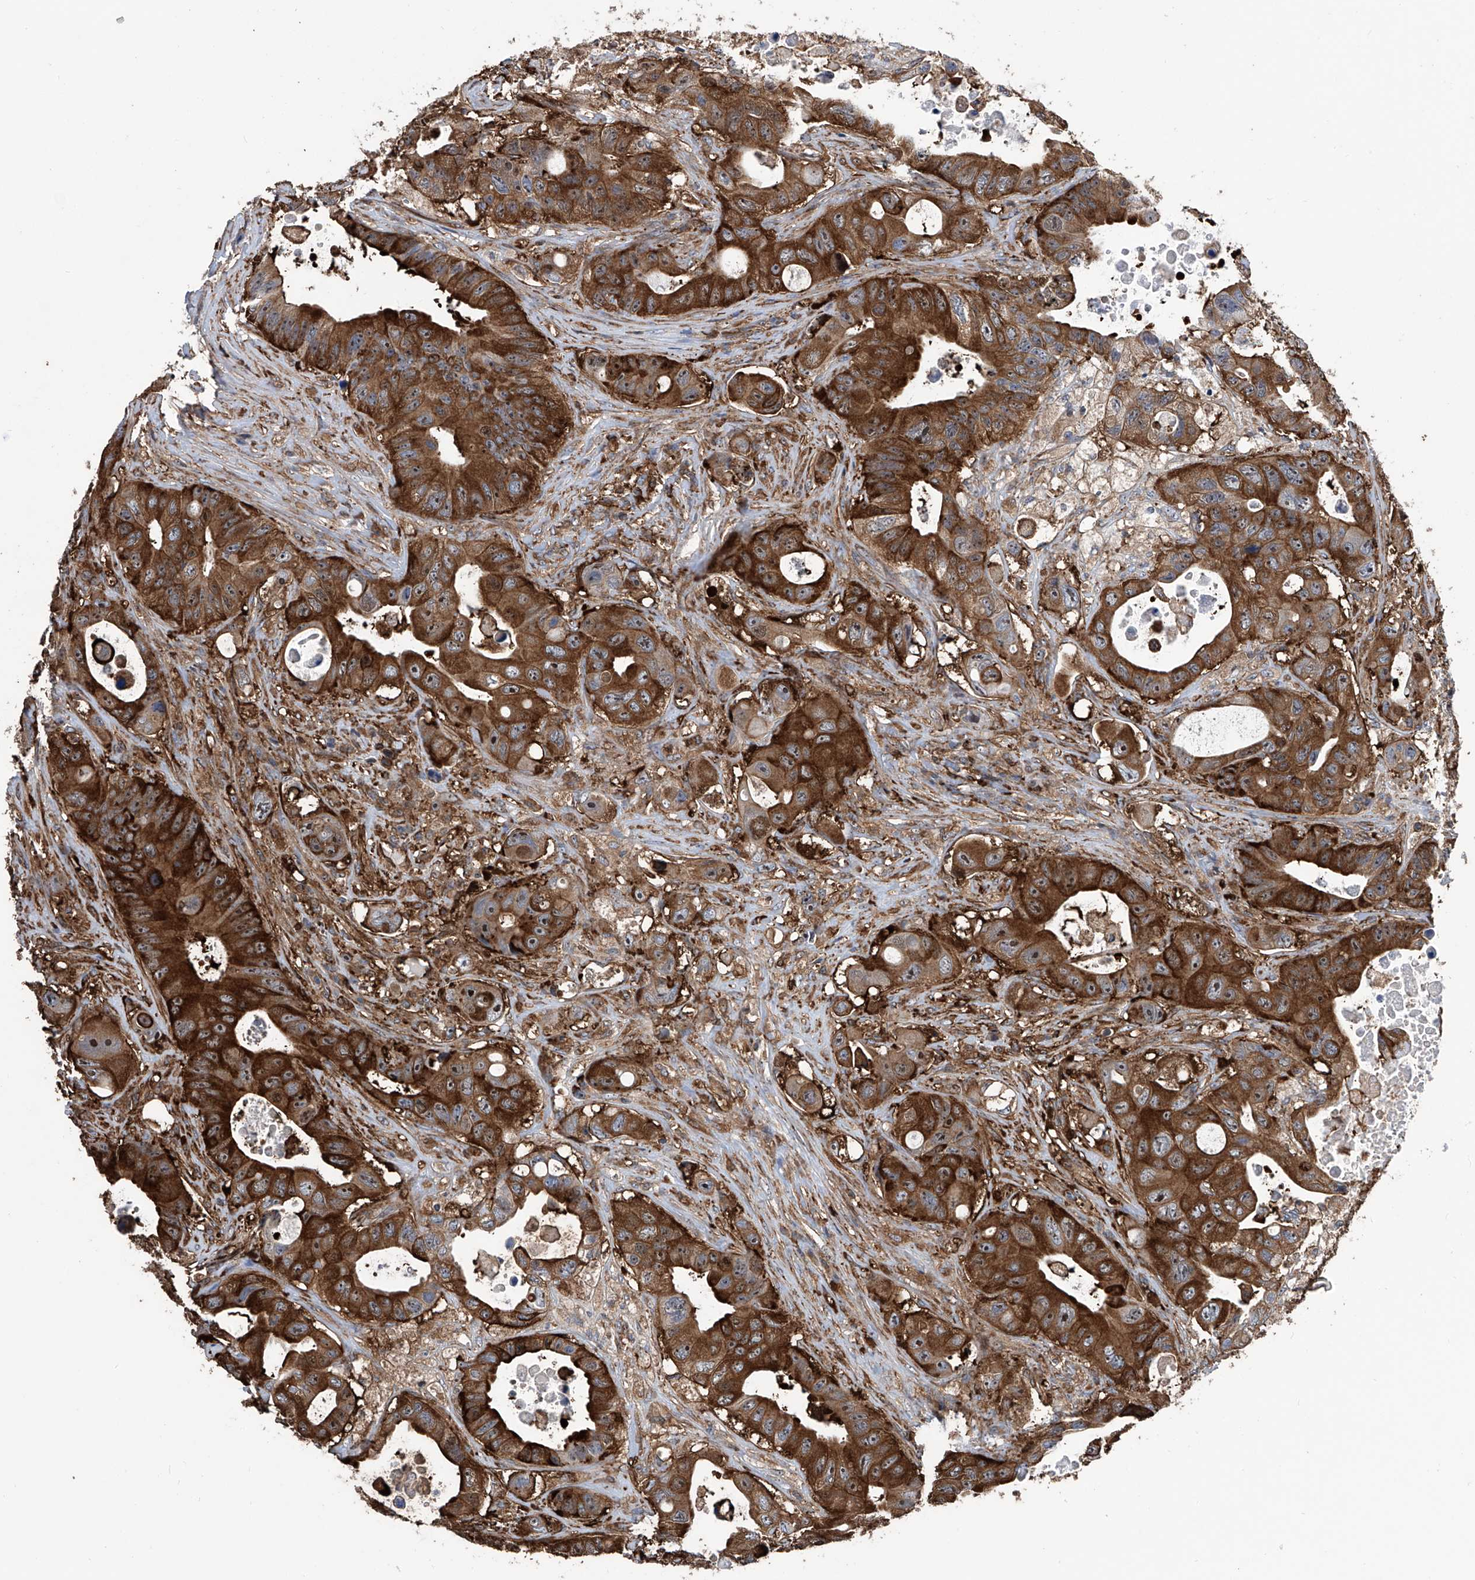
{"staining": {"intensity": "moderate", "quantity": ">75%", "location": "cytoplasmic/membranous,nuclear"}, "tissue": "colorectal cancer", "cell_type": "Tumor cells", "image_type": "cancer", "snomed": [{"axis": "morphology", "description": "Adenocarcinoma, NOS"}, {"axis": "topography", "description": "Colon"}], "caption": "Brown immunohistochemical staining in colorectal cancer shows moderate cytoplasmic/membranous and nuclear expression in approximately >75% of tumor cells.", "gene": "ZNF484", "patient": {"sex": "female", "age": 46}}